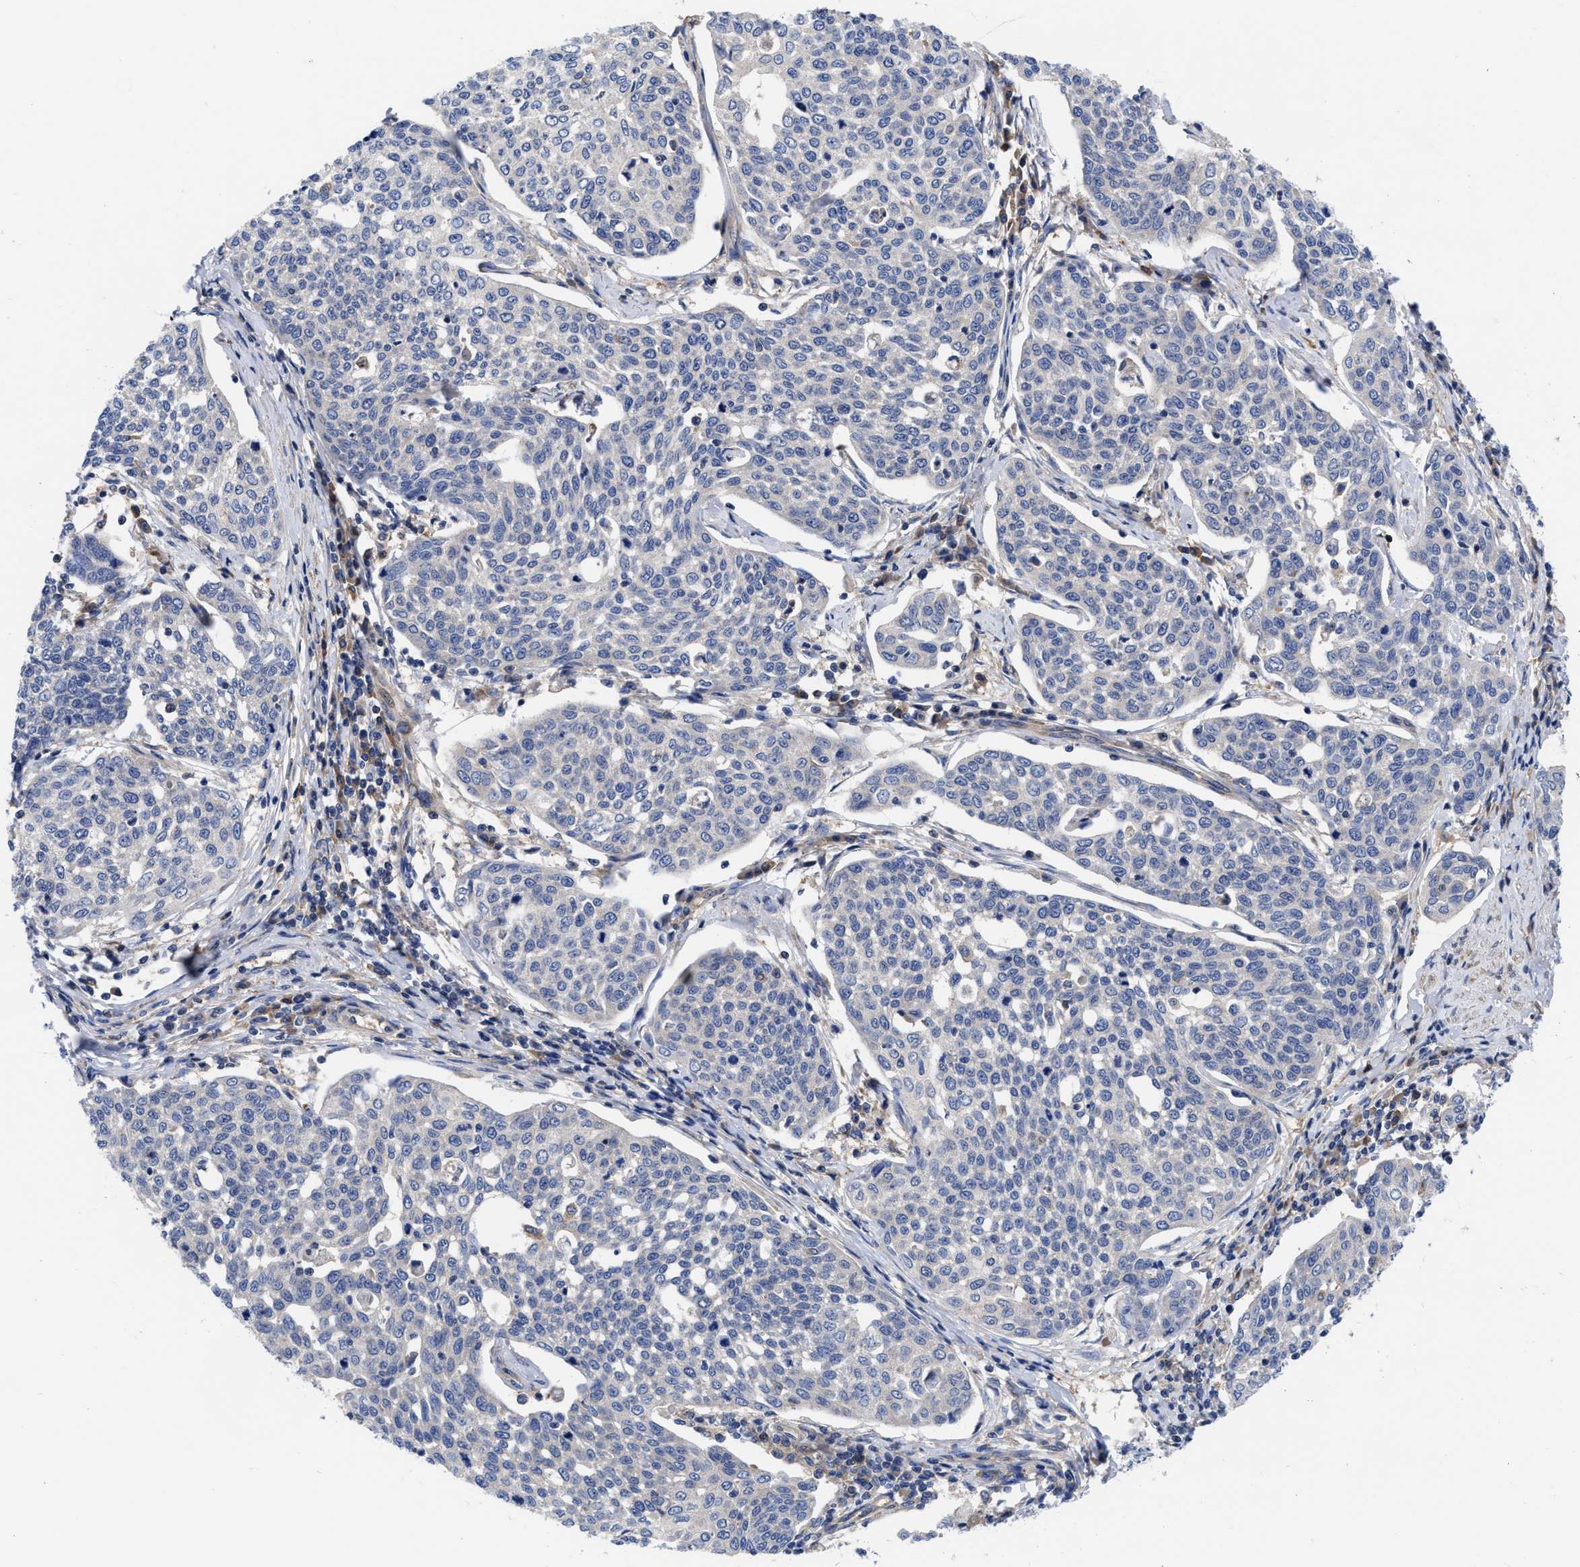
{"staining": {"intensity": "negative", "quantity": "none", "location": "none"}, "tissue": "cervical cancer", "cell_type": "Tumor cells", "image_type": "cancer", "snomed": [{"axis": "morphology", "description": "Squamous cell carcinoma, NOS"}, {"axis": "topography", "description": "Cervix"}], "caption": "This is an immunohistochemistry (IHC) image of human squamous cell carcinoma (cervical). There is no expression in tumor cells.", "gene": "RBKS", "patient": {"sex": "female", "age": 34}}